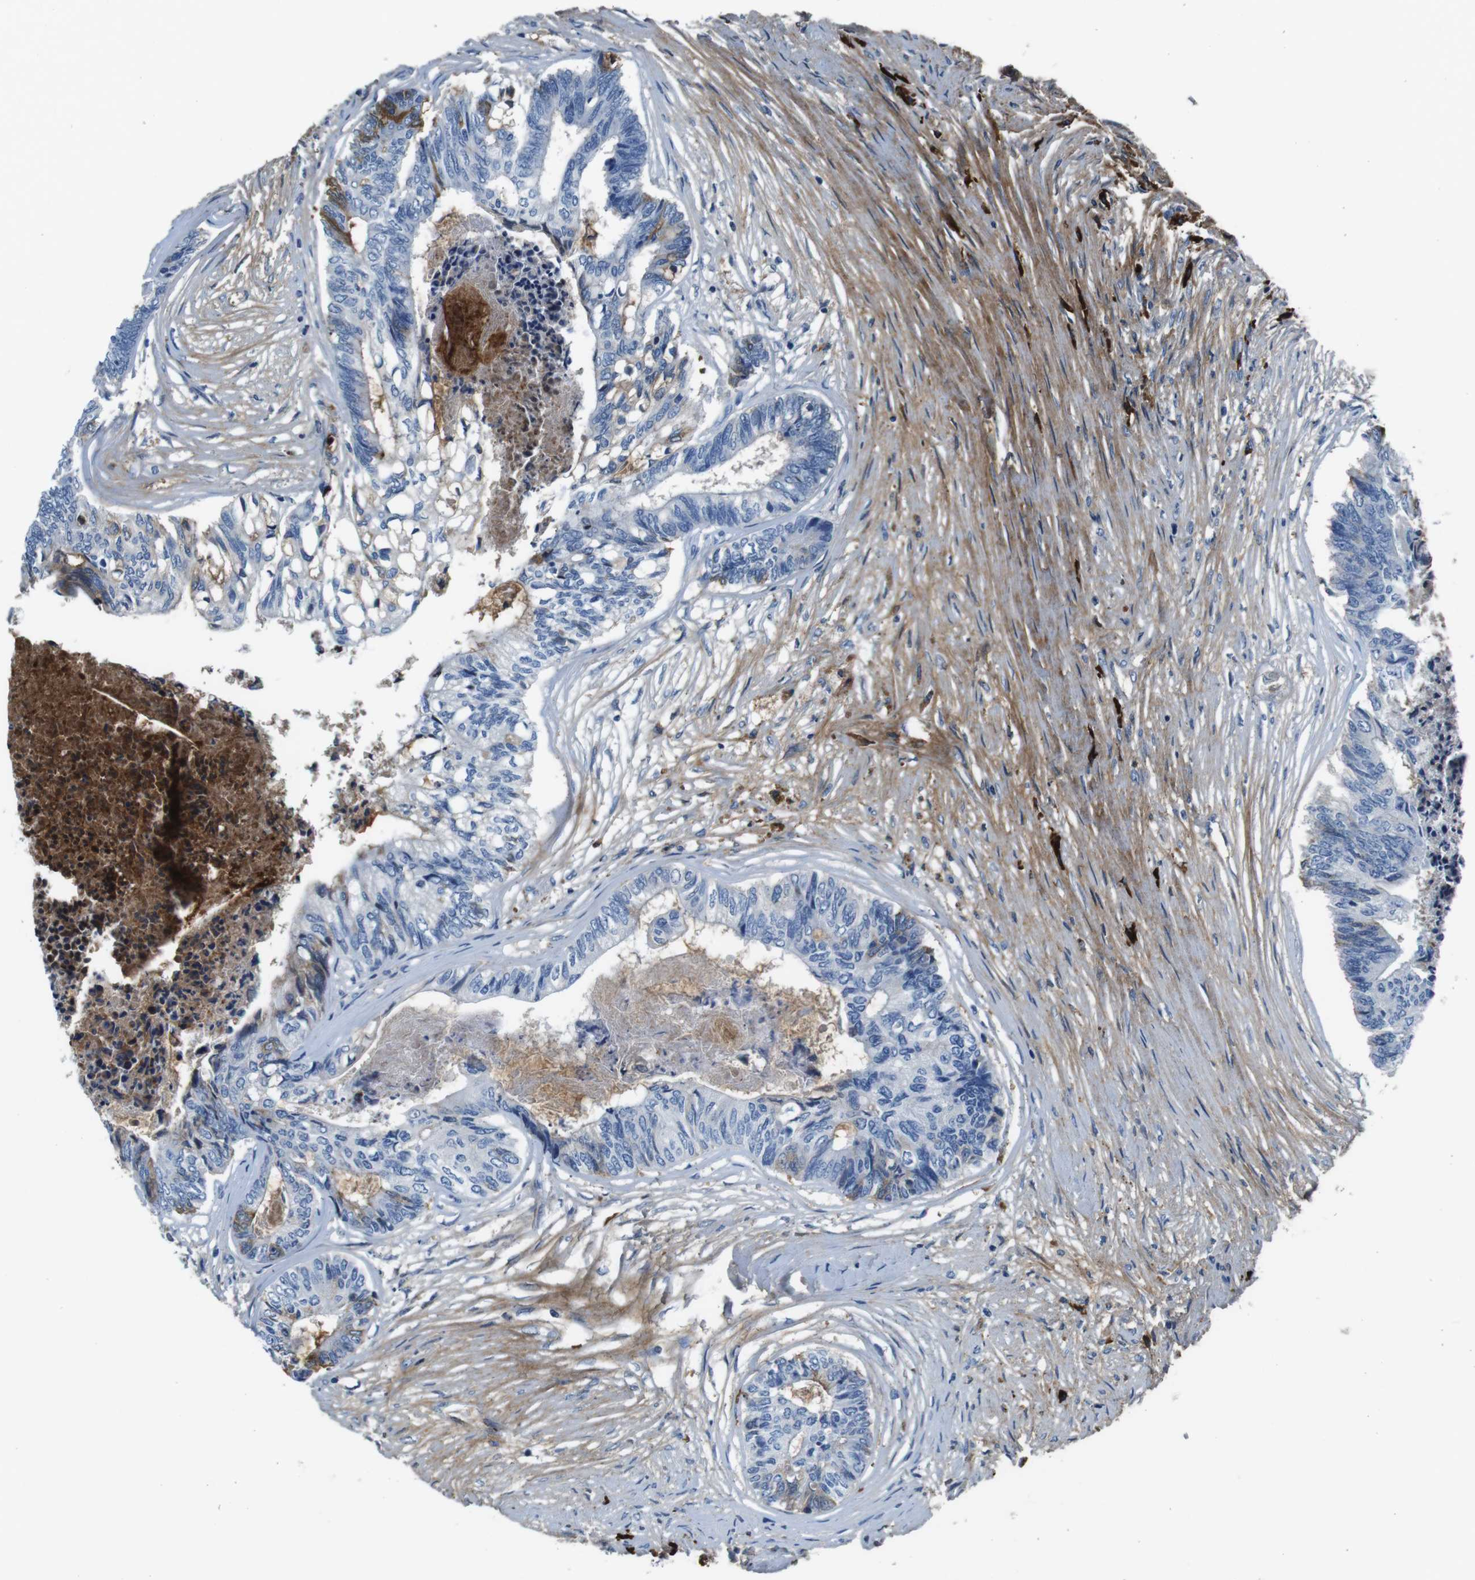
{"staining": {"intensity": "negative", "quantity": "none", "location": "none"}, "tissue": "colorectal cancer", "cell_type": "Tumor cells", "image_type": "cancer", "snomed": [{"axis": "morphology", "description": "Adenocarcinoma, NOS"}, {"axis": "topography", "description": "Rectum"}], "caption": "Colorectal cancer stained for a protein using immunohistochemistry (IHC) demonstrates no positivity tumor cells.", "gene": "IGKC", "patient": {"sex": "male", "age": 63}}